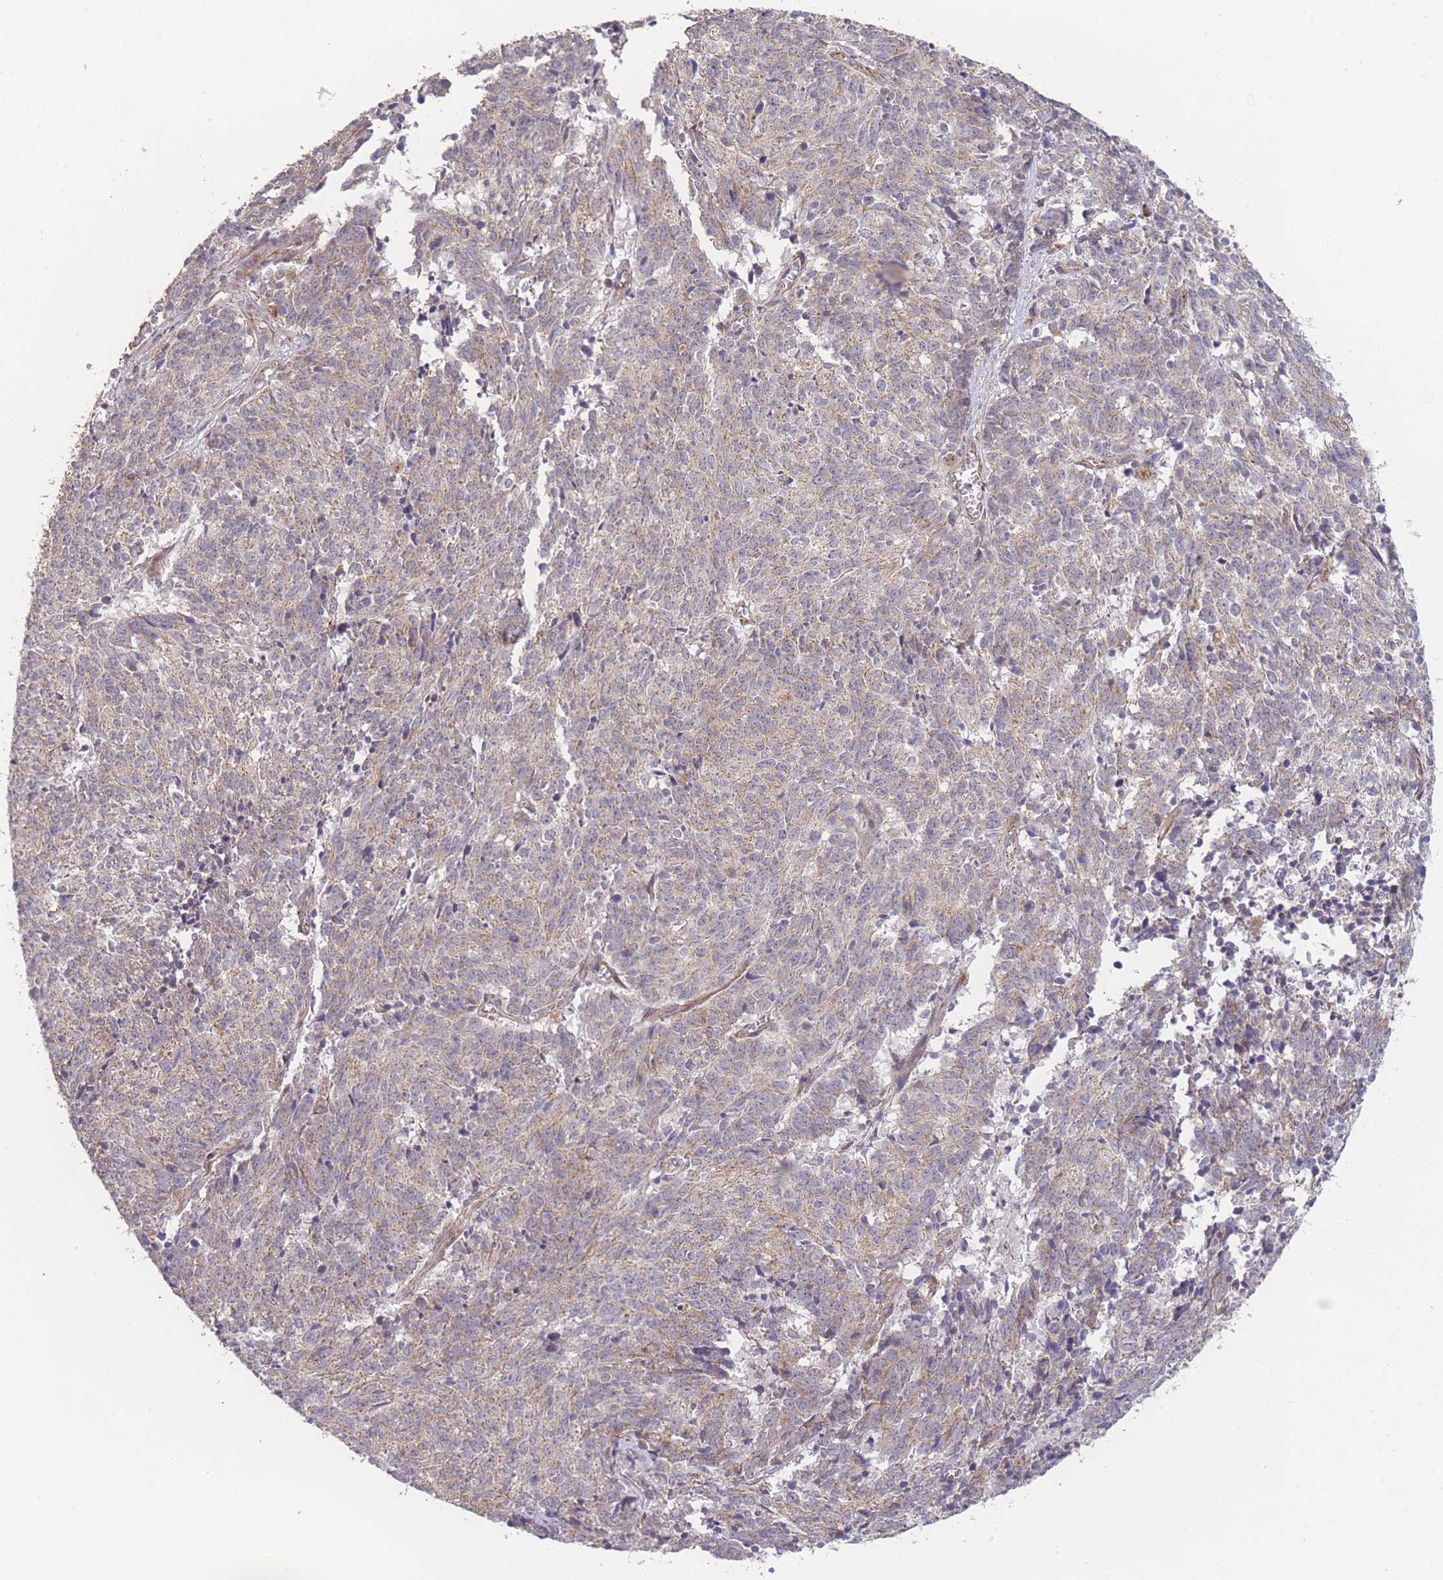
{"staining": {"intensity": "moderate", "quantity": "25%-75%", "location": "cytoplasmic/membranous"}, "tissue": "cervical cancer", "cell_type": "Tumor cells", "image_type": "cancer", "snomed": [{"axis": "morphology", "description": "Squamous cell carcinoma, NOS"}, {"axis": "topography", "description": "Cervix"}], "caption": "Immunohistochemical staining of cervical squamous cell carcinoma demonstrates medium levels of moderate cytoplasmic/membranous protein expression in approximately 25%-75% of tumor cells.", "gene": "PXMP4", "patient": {"sex": "female", "age": 29}}